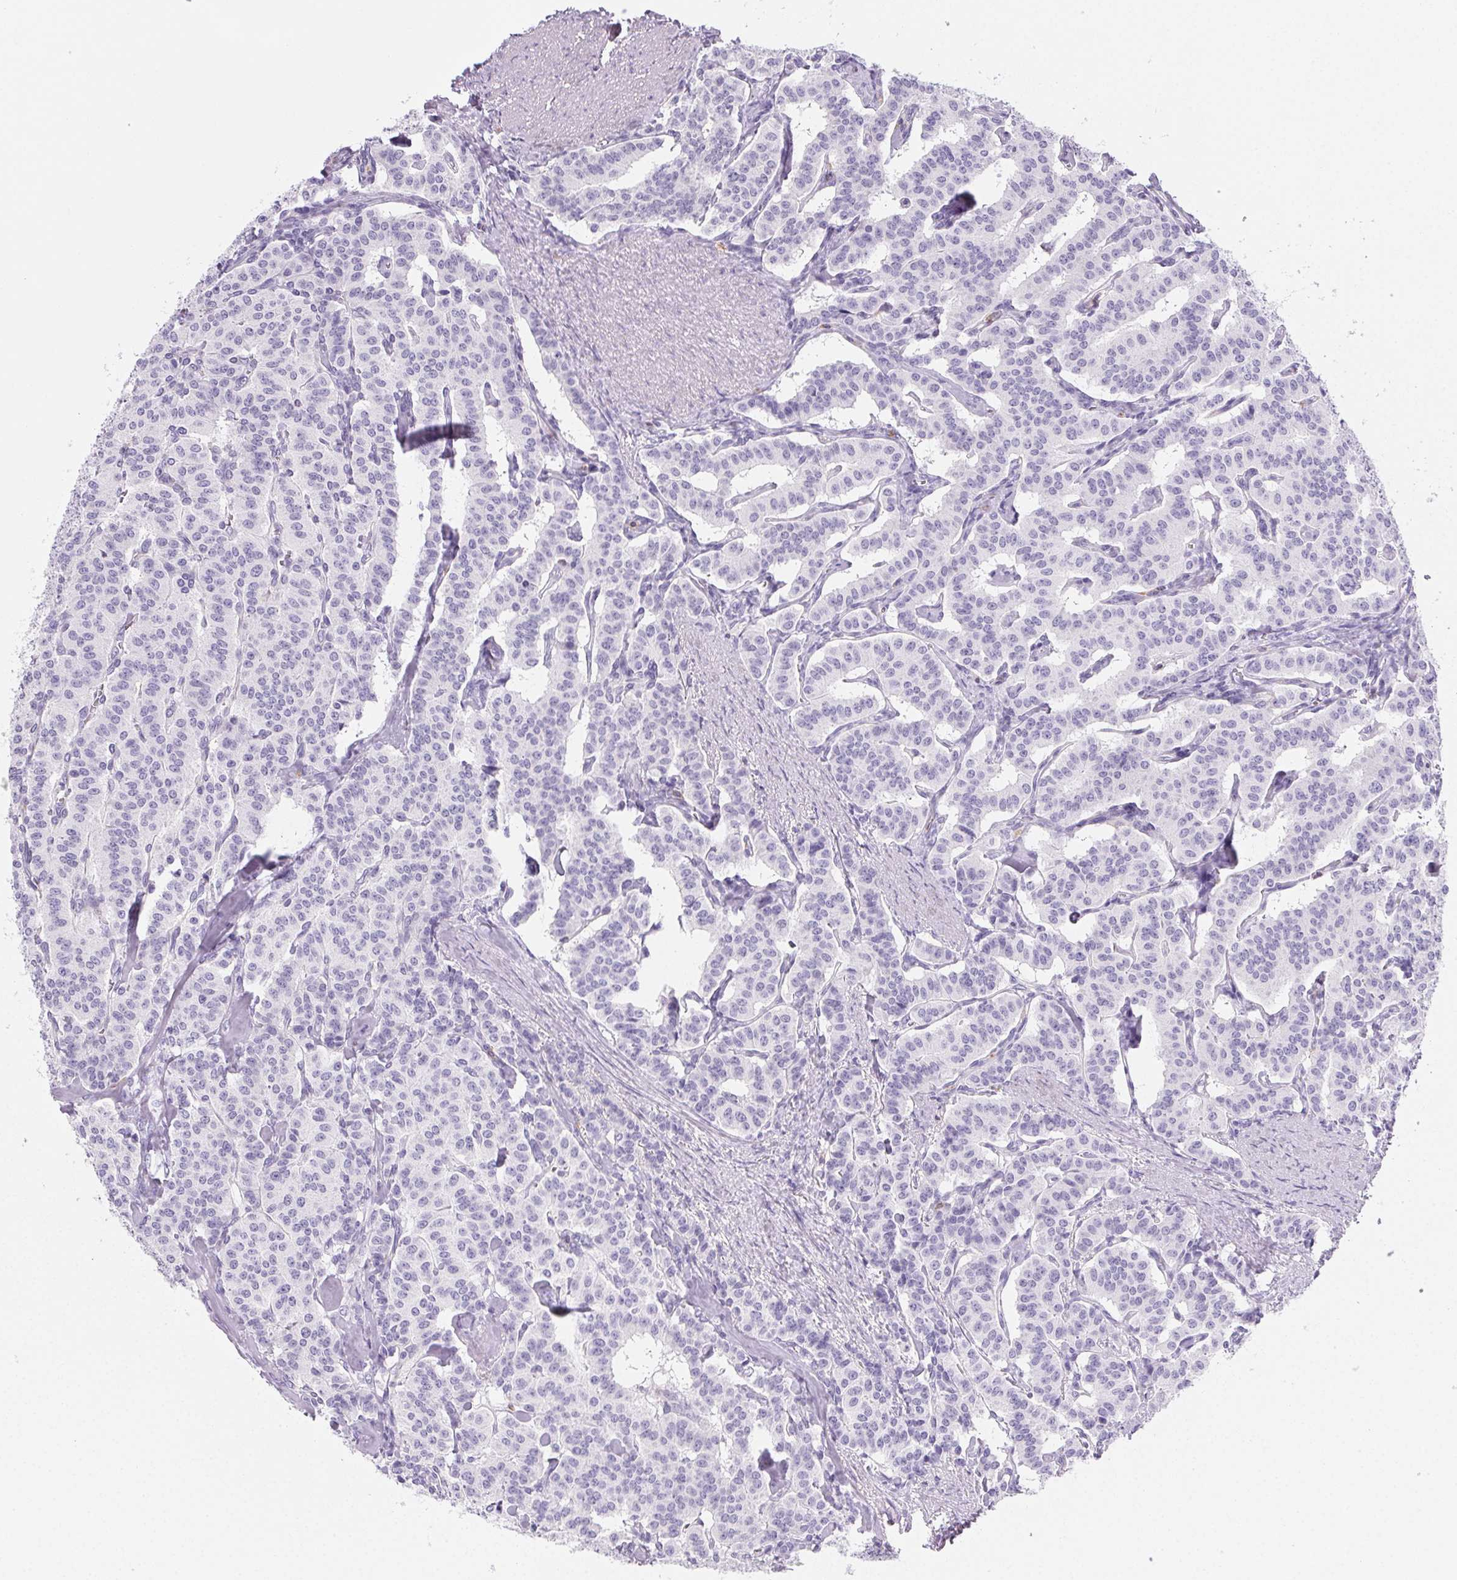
{"staining": {"intensity": "negative", "quantity": "none", "location": "none"}, "tissue": "carcinoid", "cell_type": "Tumor cells", "image_type": "cancer", "snomed": [{"axis": "morphology", "description": "Carcinoid, malignant, NOS"}, {"axis": "topography", "description": "Lung"}], "caption": "Immunohistochemistry histopathology image of malignant carcinoid stained for a protein (brown), which shows no positivity in tumor cells.", "gene": "PRSS3", "patient": {"sex": "female", "age": 46}}